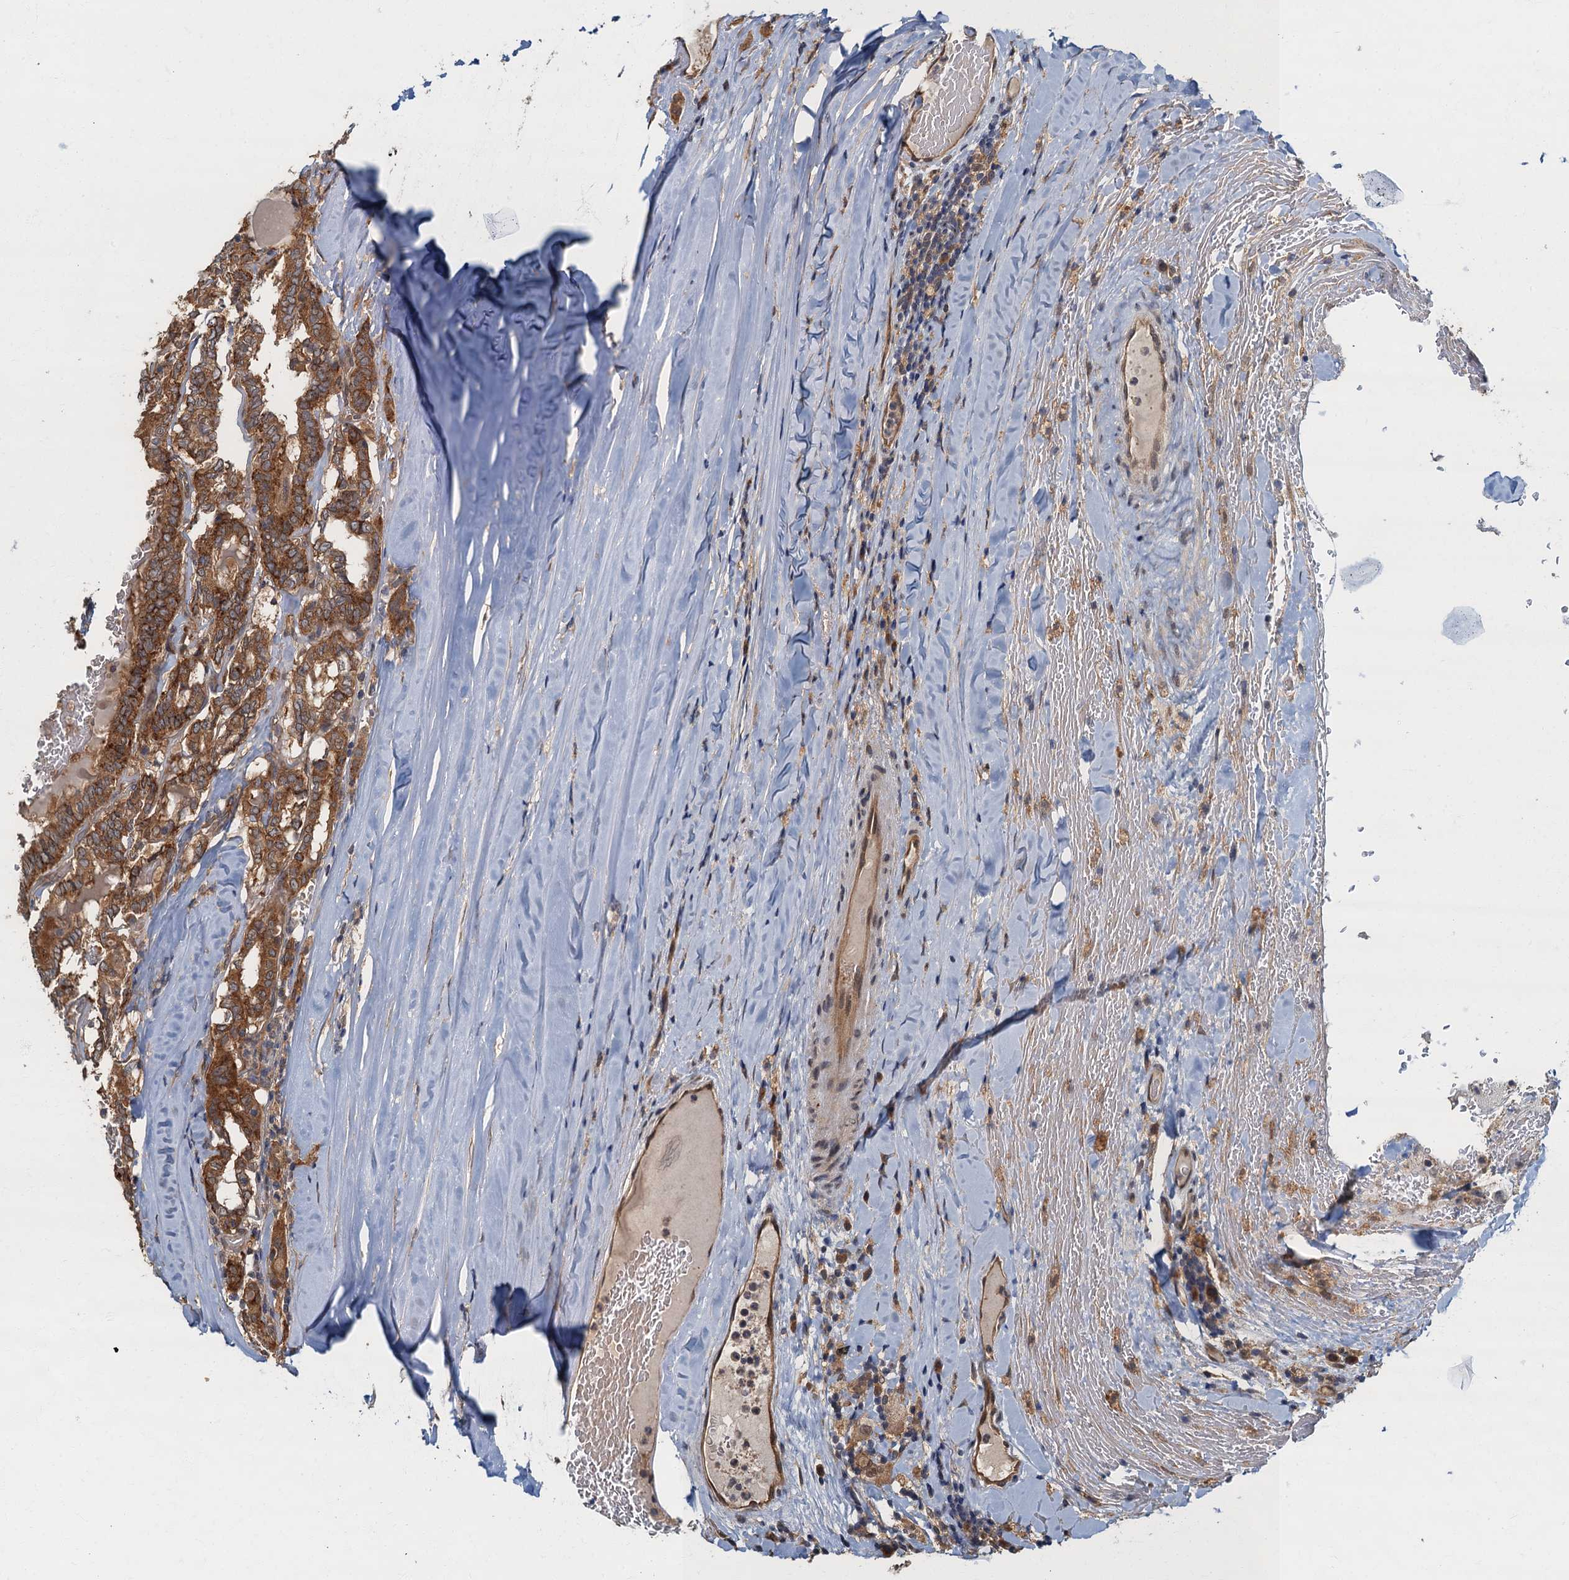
{"staining": {"intensity": "moderate", "quantity": ">75%", "location": "cytoplasmic/membranous"}, "tissue": "thyroid cancer", "cell_type": "Tumor cells", "image_type": "cancer", "snomed": [{"axis": "morphology", "description": "Papillary adenocarcinoma, NOS"}, {"axis": "topography", "description": "Thyroid gland"}], "caption": "Papillary adenocarcinoma (thyroid) stained for a protein exhibits moderate cytoplasmic/membranous positivity in tumor cells.", "gene": "TBCK", "patient": {"sex": "female", "age": 72}}